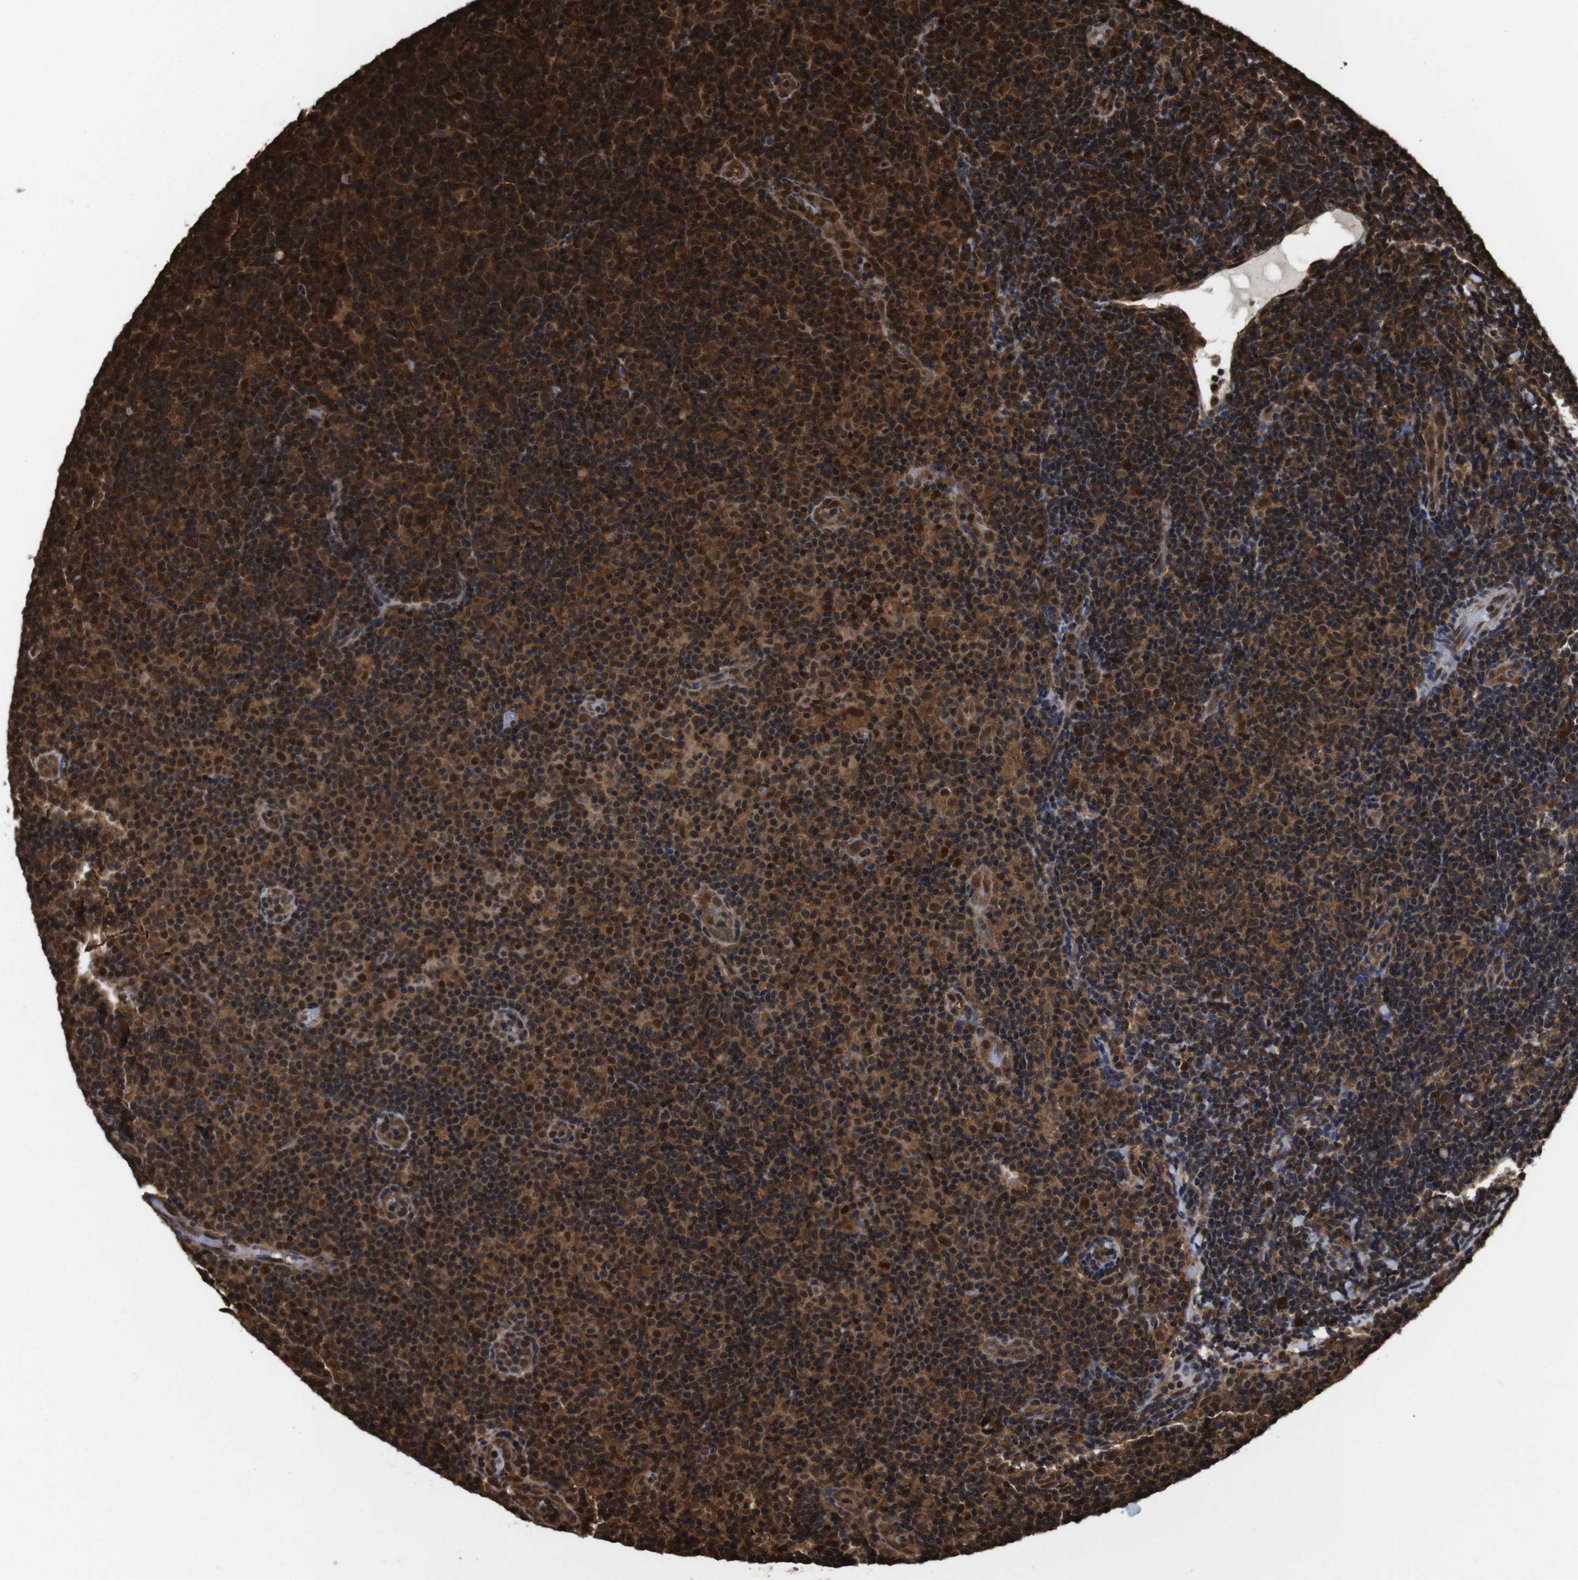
{"staining": {"intensity": "strong", "quantity": ">75%", "location": "cytoplasmic/membranous,nuclear"}, "tissue": "lymphoma", "cell_type": "Tumor cells", "image_type": "cancer", "snomed": [{"axis": "morphology", "description": "Malignant lymphoma, non-Hodgkin's type, Low grade"}, {"axis": "topography", "description": "Lymph node"}], "caption": "Immunohistochemical staining of human low-grade malignant lymphoma, non-Hodgkin's type shows high levels of strong cytoplasmic/membranous and nuclear protein positivity in approximately >75% of tumor cells.", "gene": "VCP", "patient": {"sex": "male", "age": 83}}